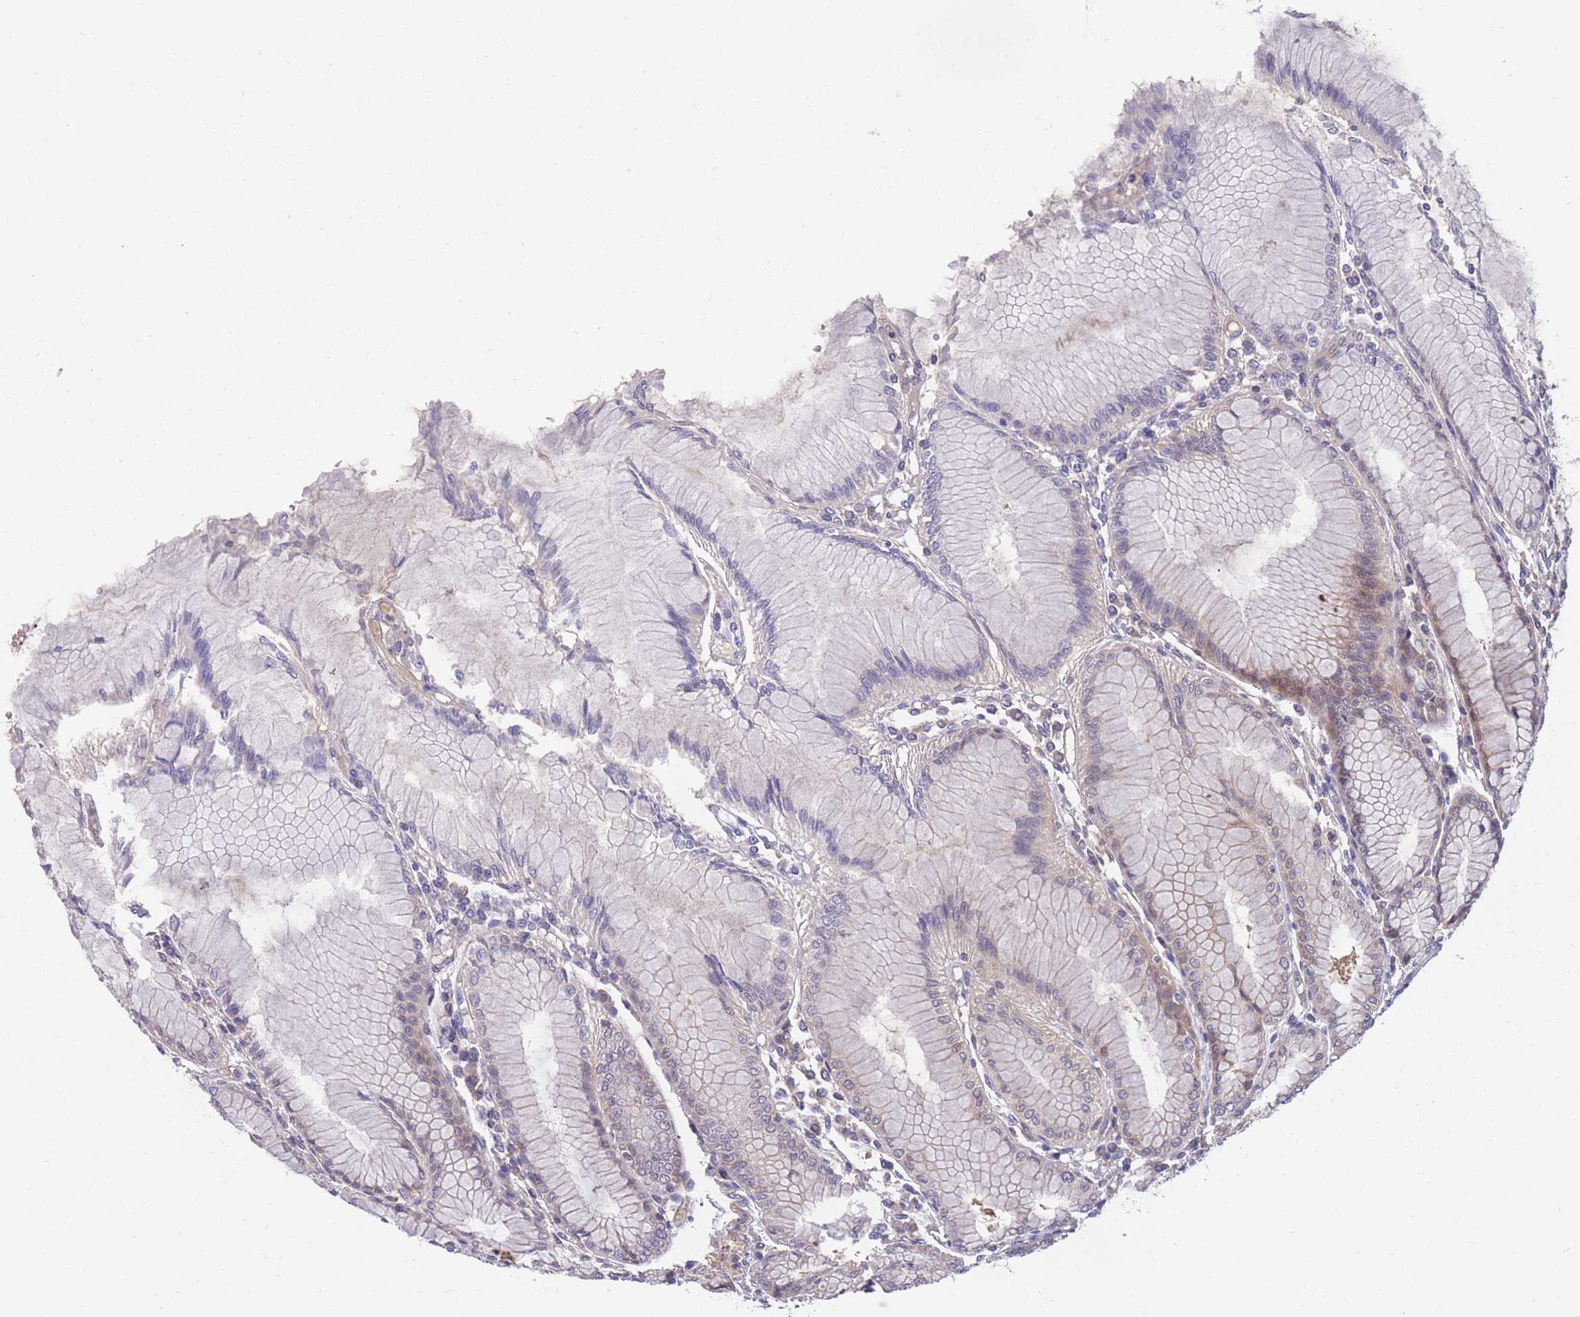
{"staining": {"intensity": "moderate", "quantity": "25%-75%", "location": "cytoplasmic/membranous"}, "tissue": "stomach", "cell_type": "Glandular cells", "image_type": "normal", "snomed": [{"axis": "morphology", "description": "Normal tissue, NOS"}, {"axis": "topography", "description": "Stomach"}], "caption": "High-magnification brightfield microscopy of benign stomach stained with DAB (brown) and counterstained with hematoxylin (blue). glandular cells exhibit moderate cytoplasmic/membranous positivity is present in about25%-75% of cells. (DAB (3,3'-diaminobenzidine) IHC, brown staining for protein, blue staining for nuclei).", "gene": "UBE2NL", "patient": {"sex": "female", "age": 57}}